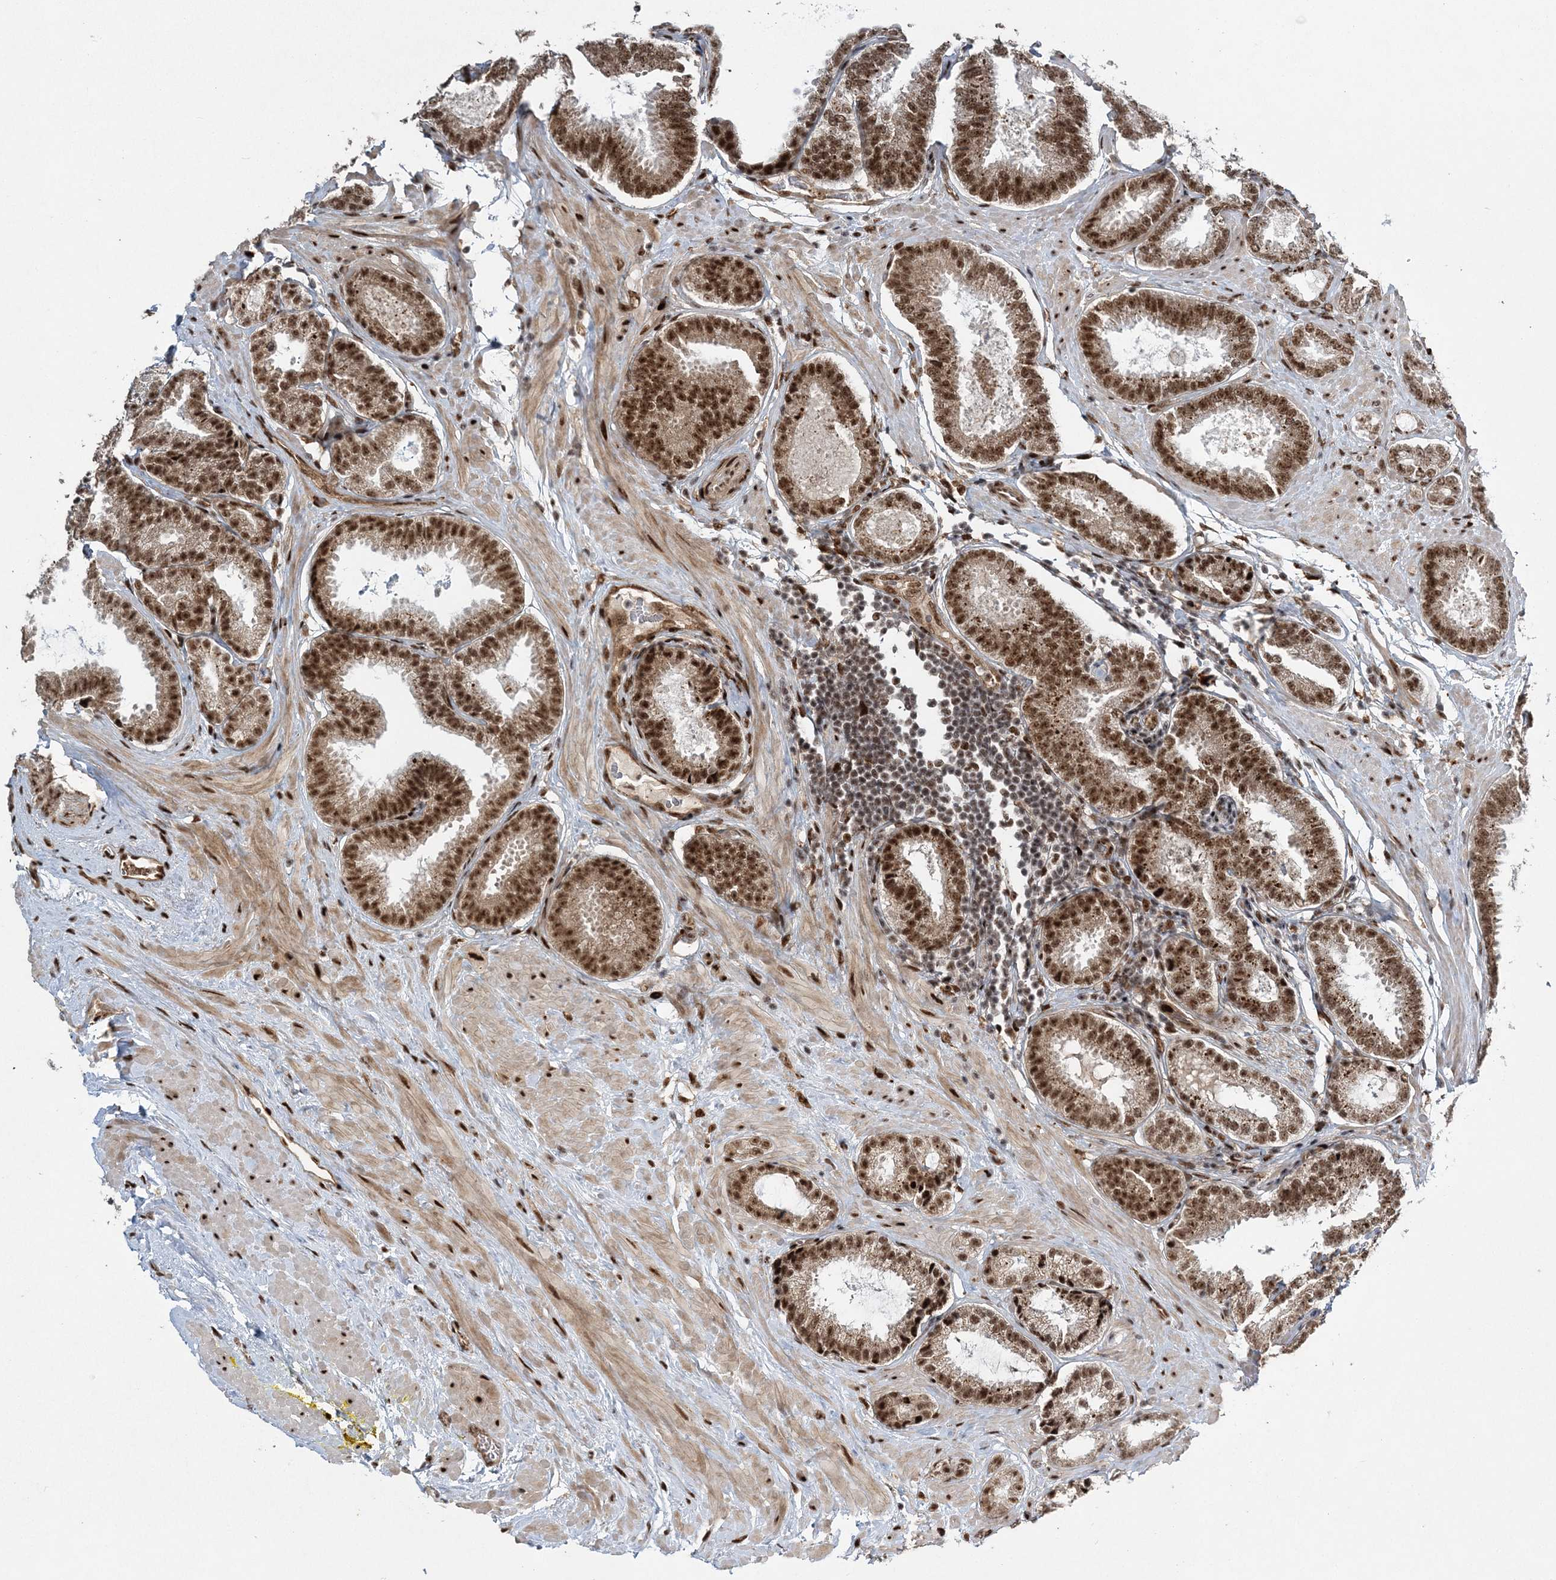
{"staining": {"intensity": "strong", "quantity": ">75%", "location": "cytoplasmic/membranous,nuclear"}, "tissue": "prostate cancer", "cell_type": "Tumor cells", "image_type": "cancer", "snomed": [{"axis": "morphology", "description": "Adenocarcinoma, Low grade"}, {"axis": "topography", "description": "Prostate"}], "caption": "IHC image of human prostate adenocarcinoma (low-grade) stained for a protein (brown), which demonstrates high levels of strong cytoplasmic/membranous and nuclear expression in approximately >75% of tumor cells.", "gene": "CWC22", "patient": {"sex": "male", "age": 71}}